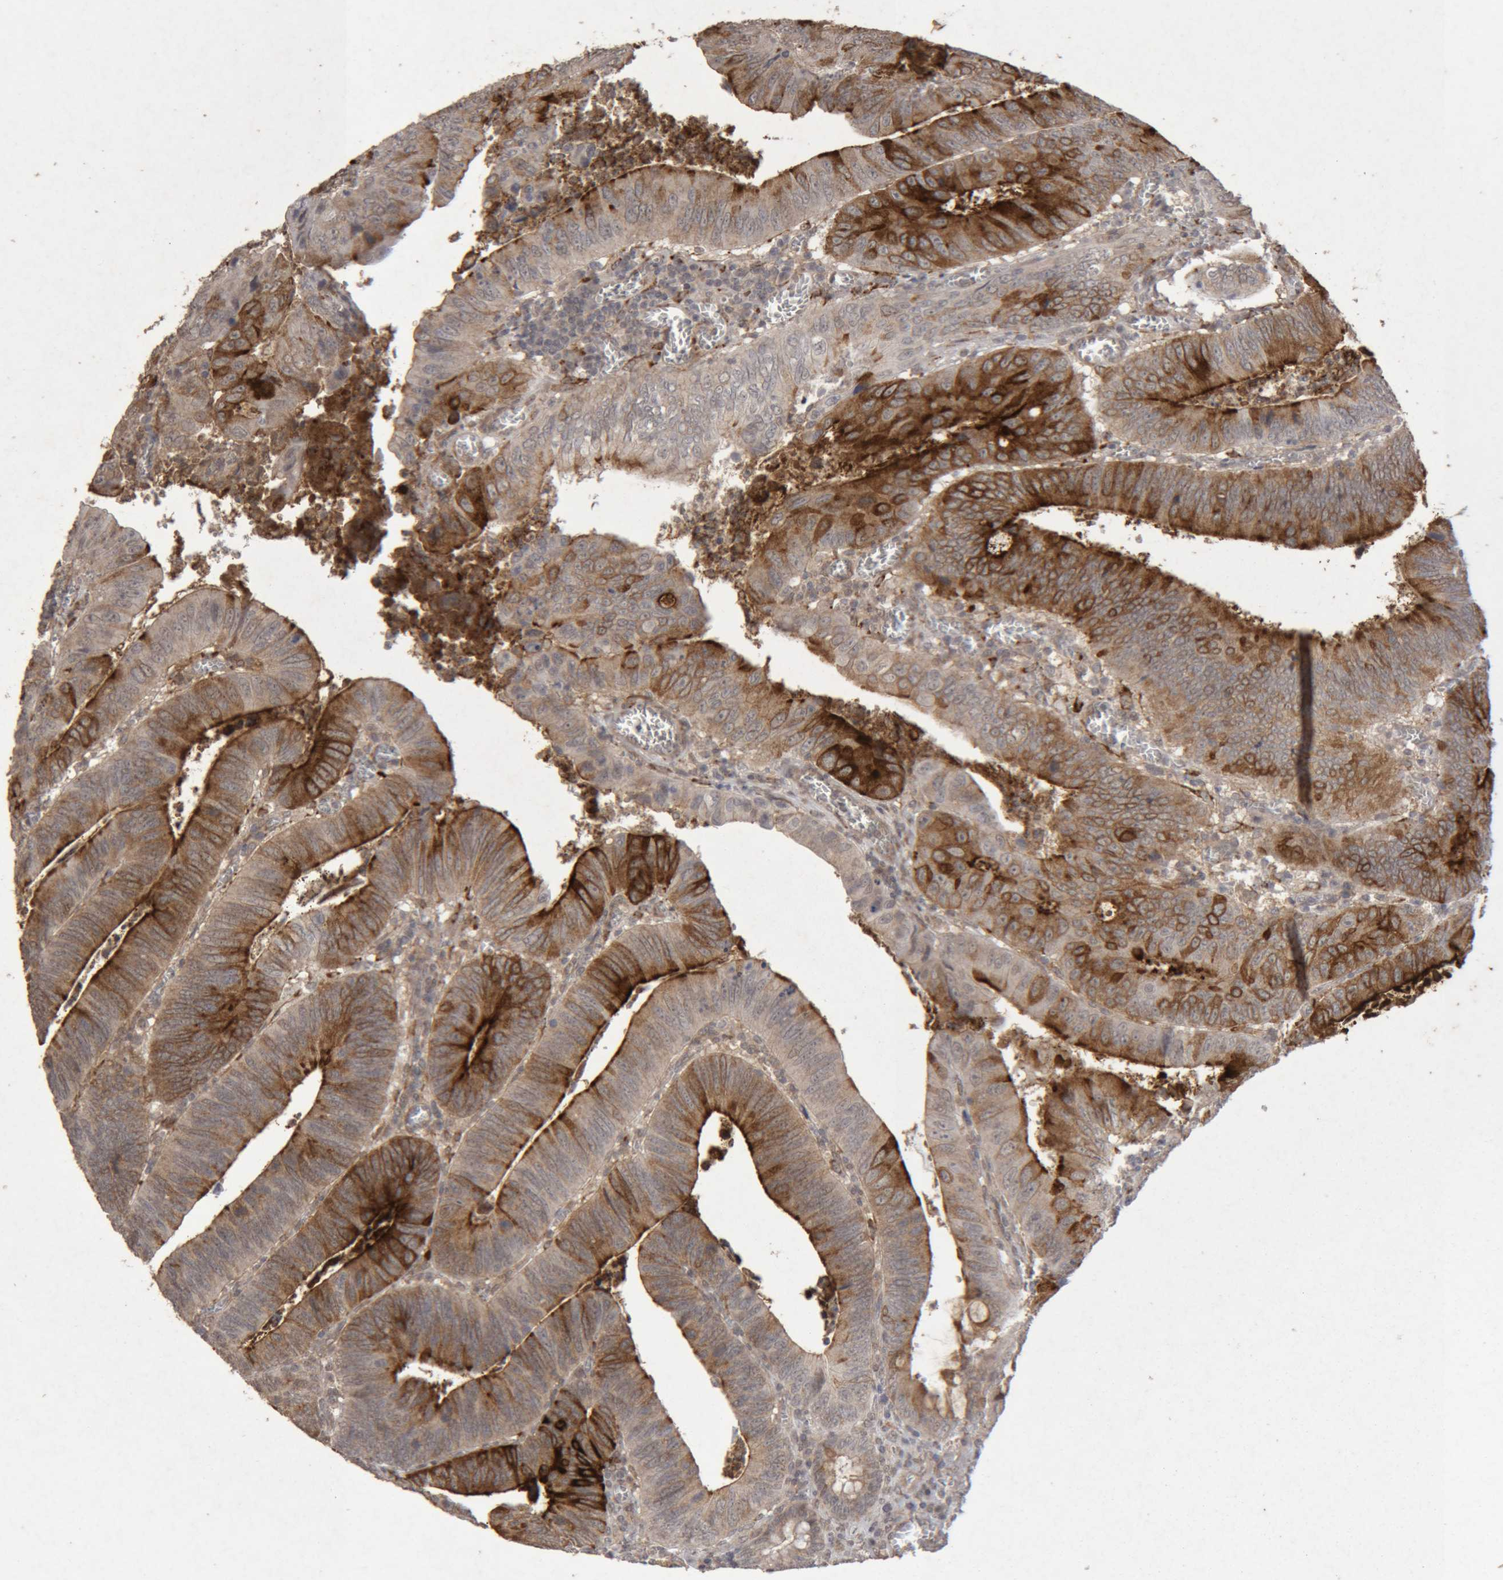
{"staining": {"intensity": "strong", "quantity": ">75%", "location": "cytoplasmic/membranous"}, "tissue": "colorectal cancer", "cell_type": "Tumor cells", "image_type": "cancer", "snomed": [{"axis": "morphology", "description": "Inflammation, NOS"}, {"axis": "morphology", "description": "Adenocarcinoma, NOS"}, {"axis": "topography", "description": "Colon"}], "caption": "The image exhibits immunohistochemical staining of colorectal cancer (adenocarcinoma). There is strong cytoplasmic/membranous staining is identified in about >75% of tumor cells. (IHC, brightfield microscopy, high magnification).", "gene": "MEP1A", "patient": {"sex": "male", "age": 72}}